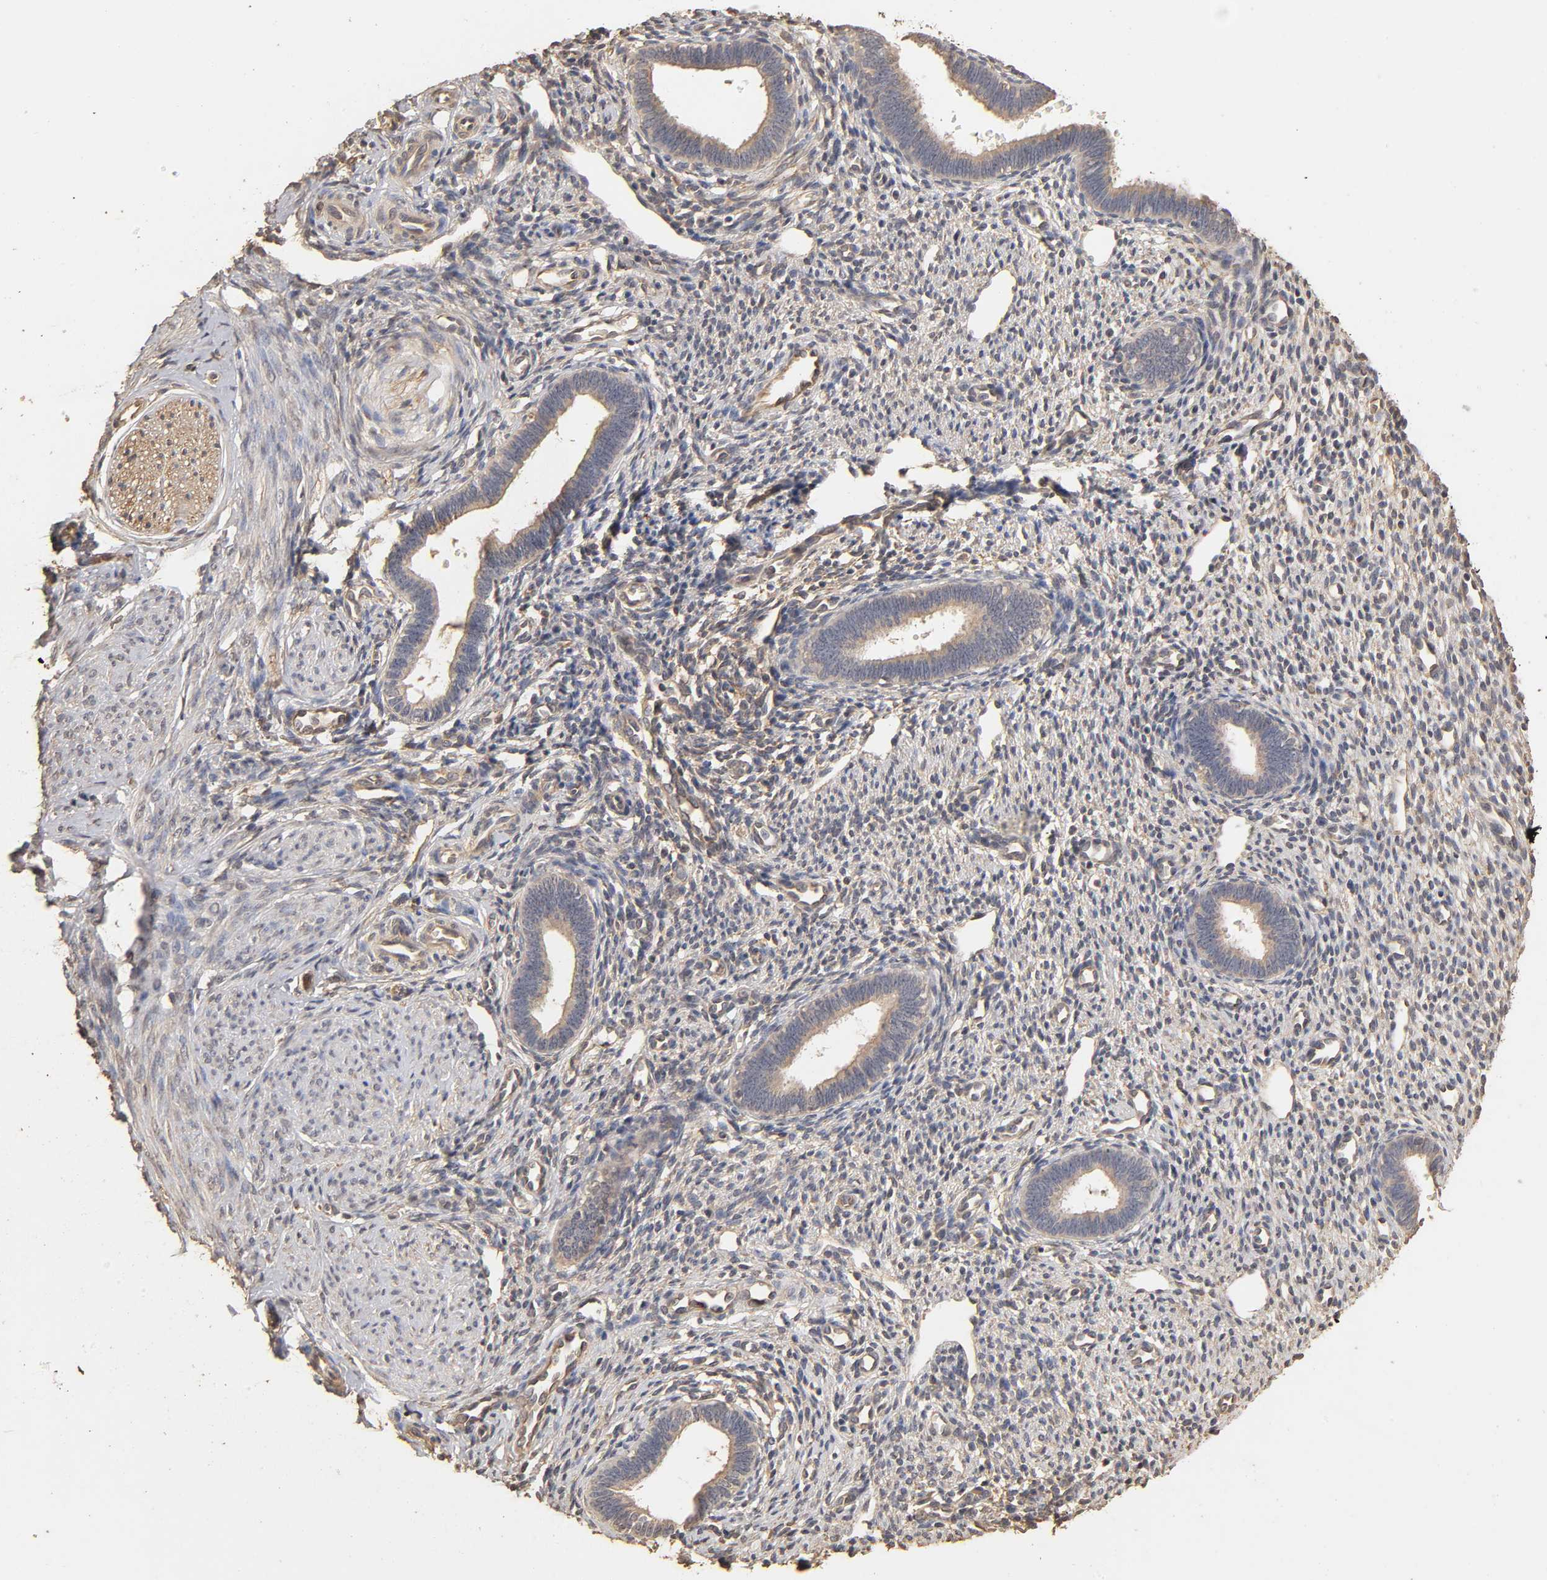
{"staining": {"intensity": "weak", "quantity": "25%-75%", "location": "cytoplasmic/membranous"}, "tissue": "endometrium", "cell_type": "Cells in endometrial stroma", "image_type": "normal", "snomed": [{"axis": "morphology", "description": "Normal tissue, NOS"}, {"axis": "topography", "description": "Endometrium"}], "caption": "Immunohistochemical staining of normal human endometrium demonstrates low levels of weak cytoplasmic/membranous positivity in approximately 25%-75% of cells in endometrial stroma. Immunohistochemistry (ihc) stains the protein of interest in brown and the nuclei are stained blue.", "gene": "VSIG4", "patient": {"sex": "female", "age": 27}}